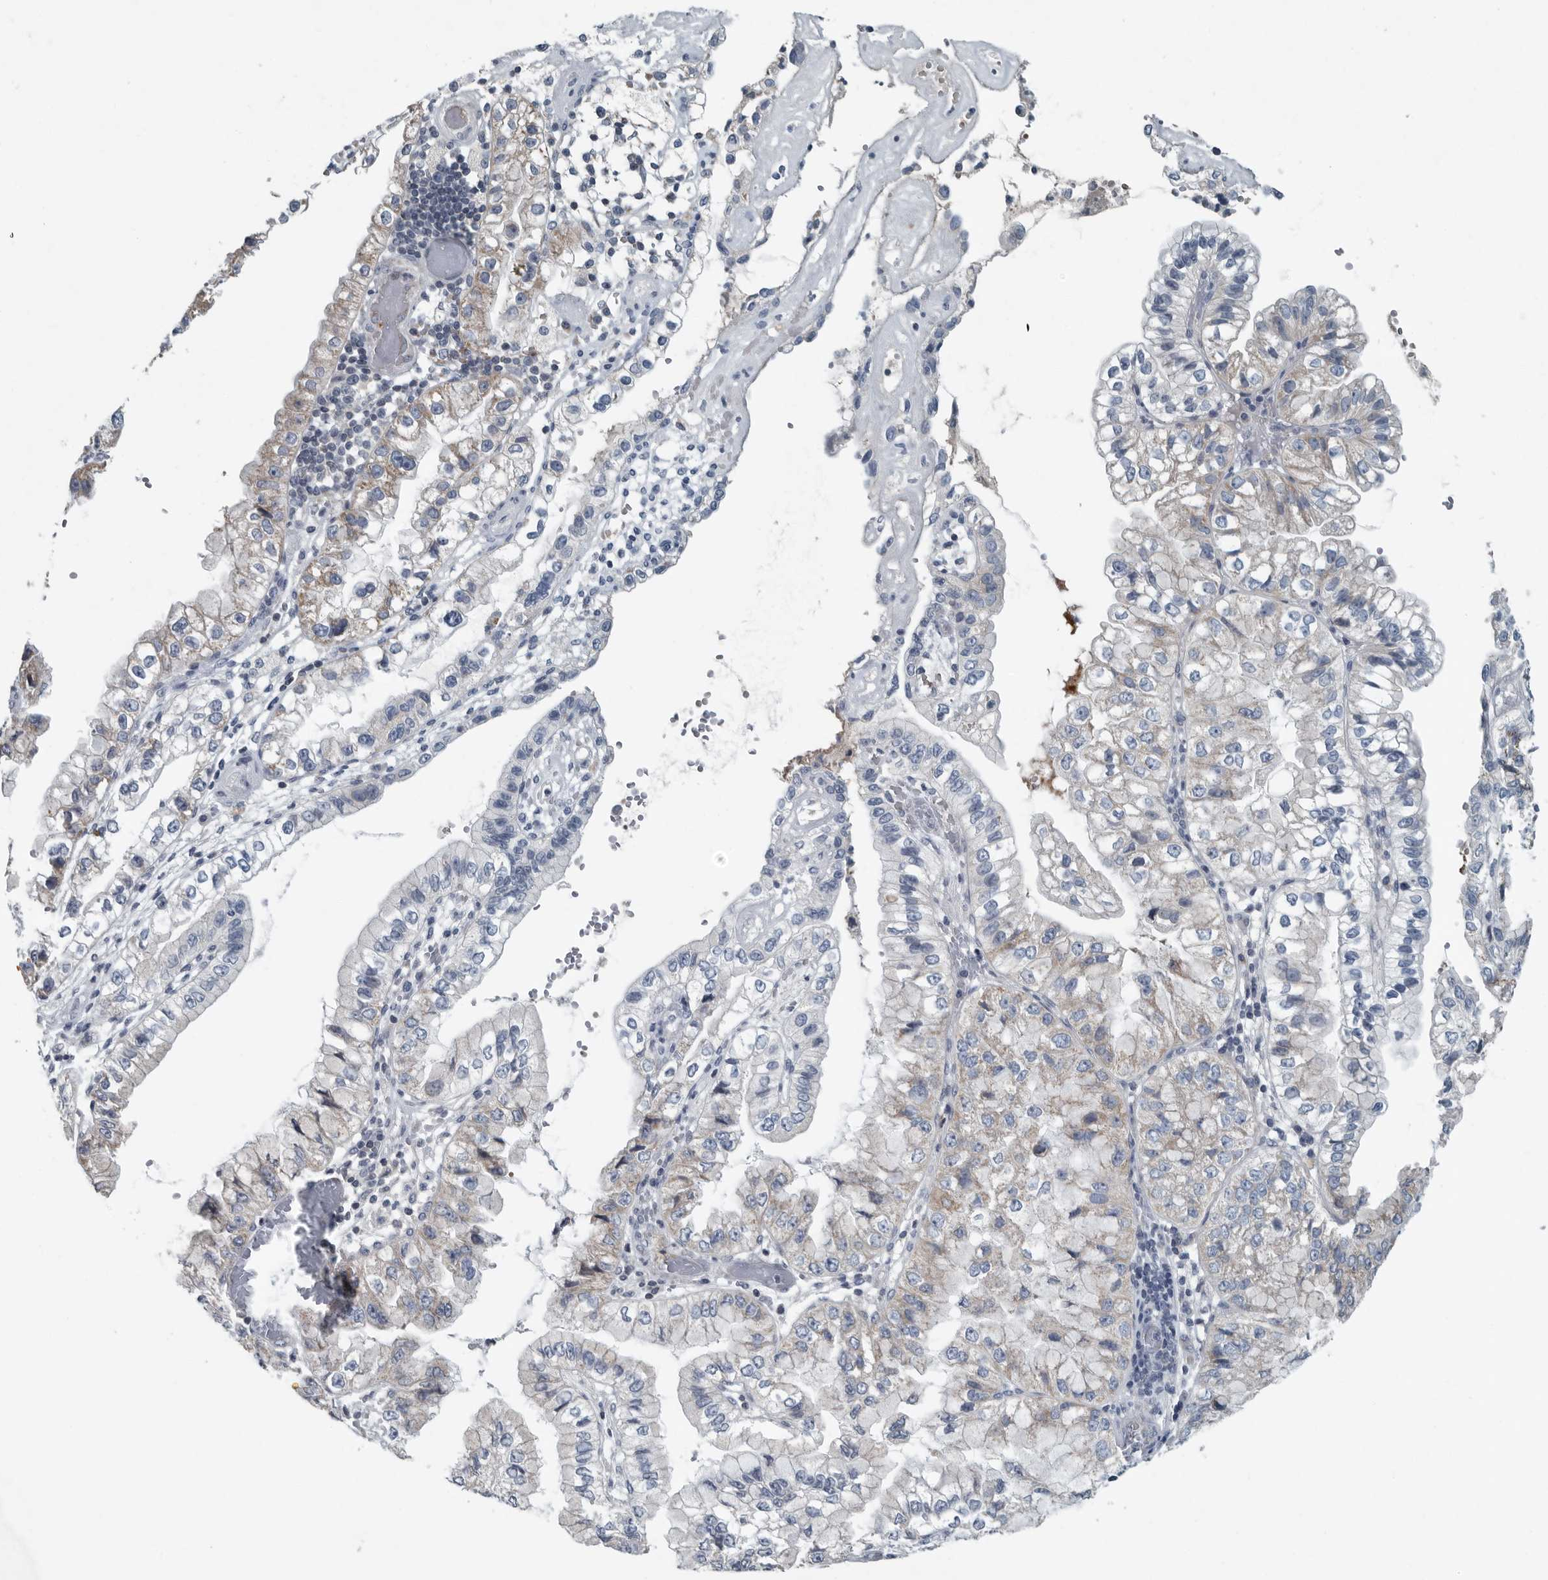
{"staining": {"intensity": "weak", "quantity": "25%-75%", "location": "cytoplasmic/membranous"}, "tissue": "liver cancer", "cell_type": "Tumor cells", "image_type": "cancer", "snomed": [{"axis": "morphology", "description": "Cholangiocarcinoma"}, {"axis": "topography", "description": "Liver"}], "caption": "Brown immunohistochemical staining in liver cancer displays weak cytoplasmic/membranous expression in approximately 25%-75% of tumor cells.", "gene": "MPP3", "patient": {"sex": "female", "age": 79}}